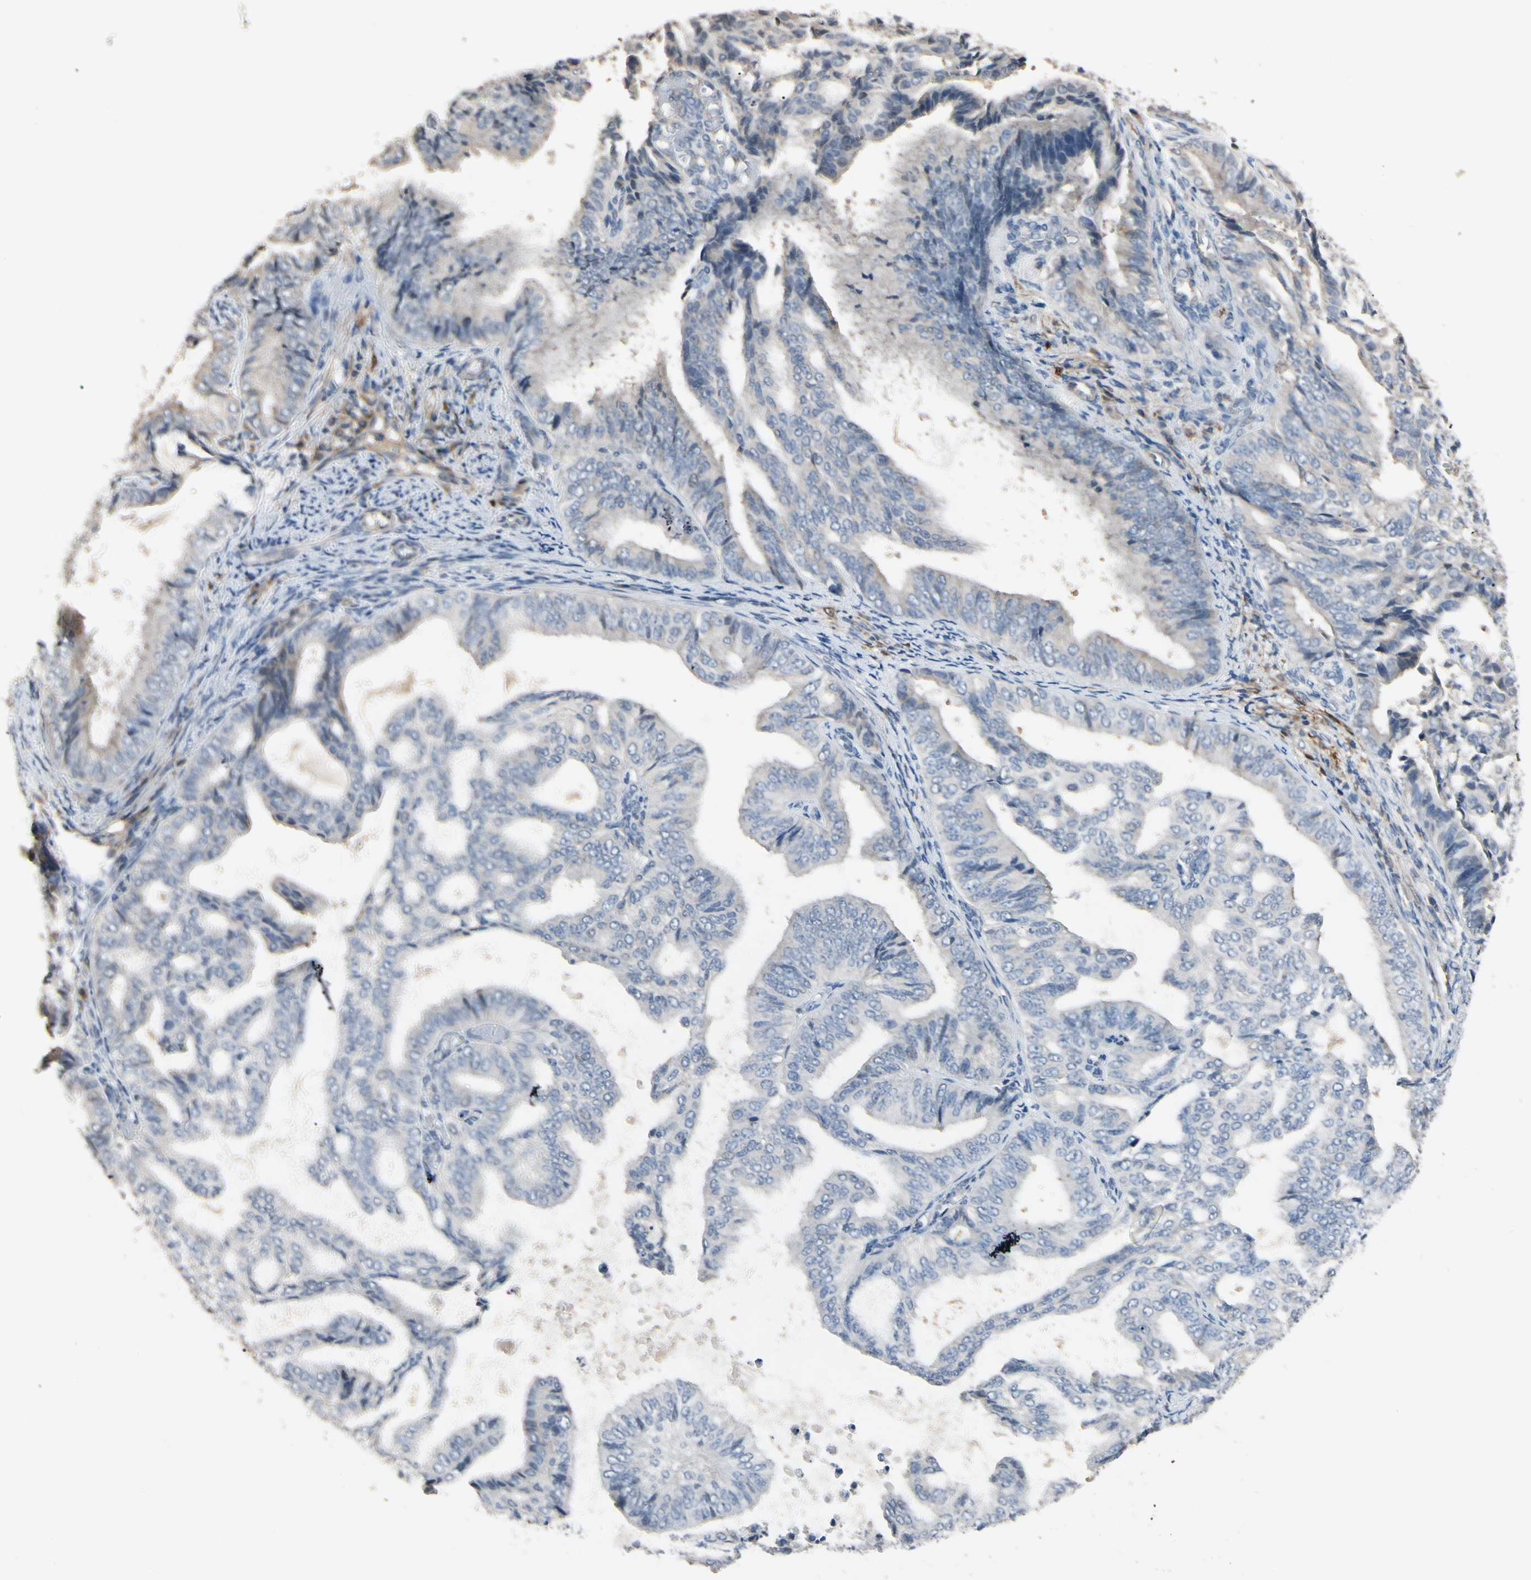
{"staining": {"intensity": "negative", "quantity": "none", "location": "none"}, "tissue": "endometrial cancer", "cell_type": "Tumor cells", "image_type": "cancer", "snomed": [{"axis": "morphology", "description": "Adenocarcinoma, NOS"}, {"axis": "topography", "description": "Endometrium"}], "caption": "This micrograph is of endometrial adenocarcinoma stained with immunohistochemistry to label a protein in brown with the nuclei are counter-stained blue. There is no positivity in tumor cells.", "gene": "GNE", "patient": {"sex": "female", "age": 58}}